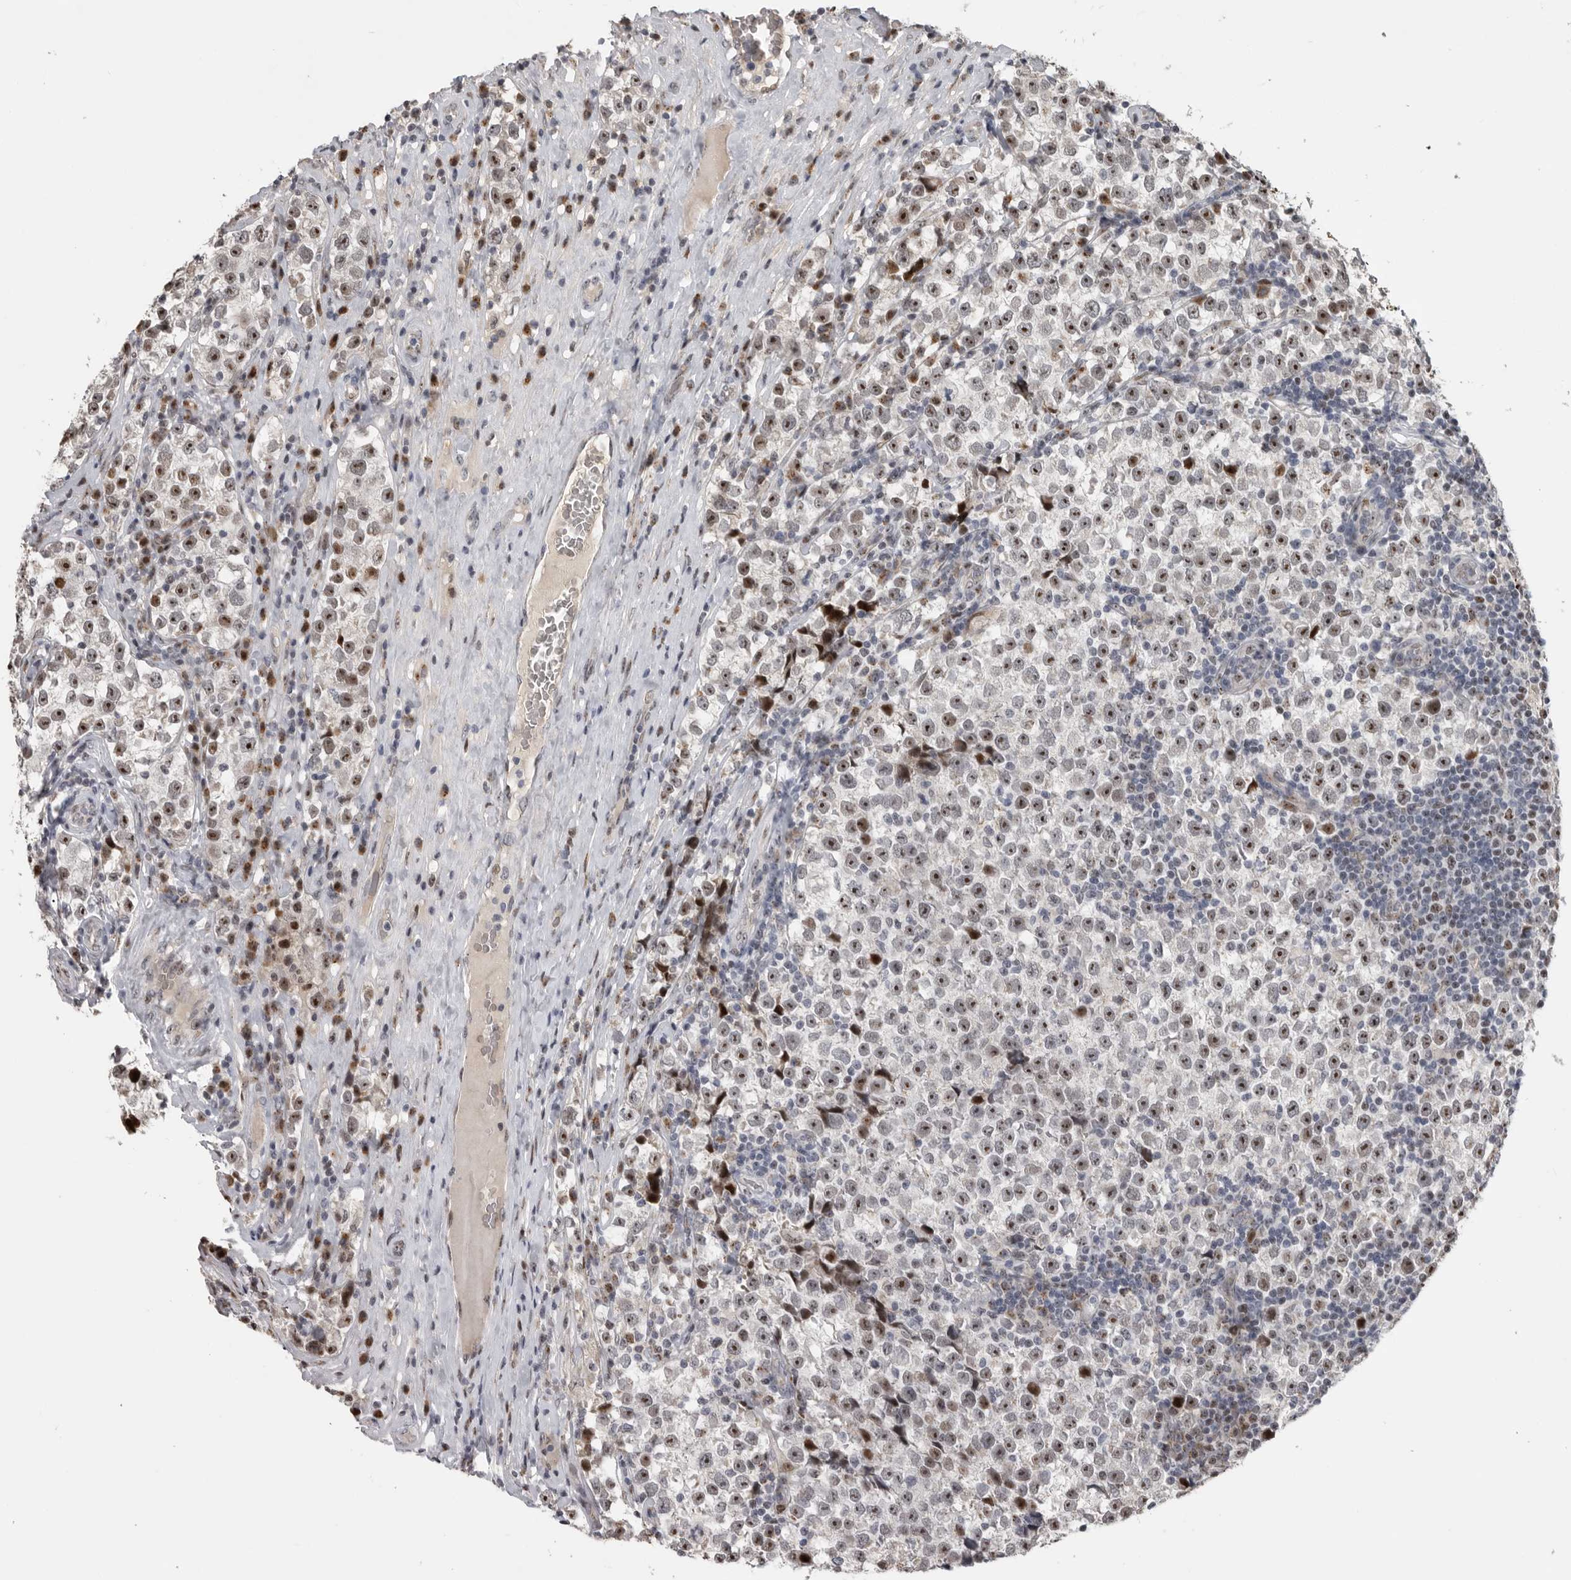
{"staining": {"intensity": "moderate", "quantity": ">75%", "location": "nuclear"}, "tissue": "testis cancer", "cell_type": "Tumor cells", "image_type": "cancer", "snomed": [{"axis": "morphology", "description": "Normal tissue, NOS"}, {"axis": "morphology", "description": "Seminoma, NOS"}, {"axis": "topography", "description": "Testis"}], "caption": "Human testis cancer (seminoma) stained with a brown dye displays moderate nuclear positive expression in about >75% of tumor cells.", "gene": "PCMTD1", "patient": {"sex": "male", "age": 43}}